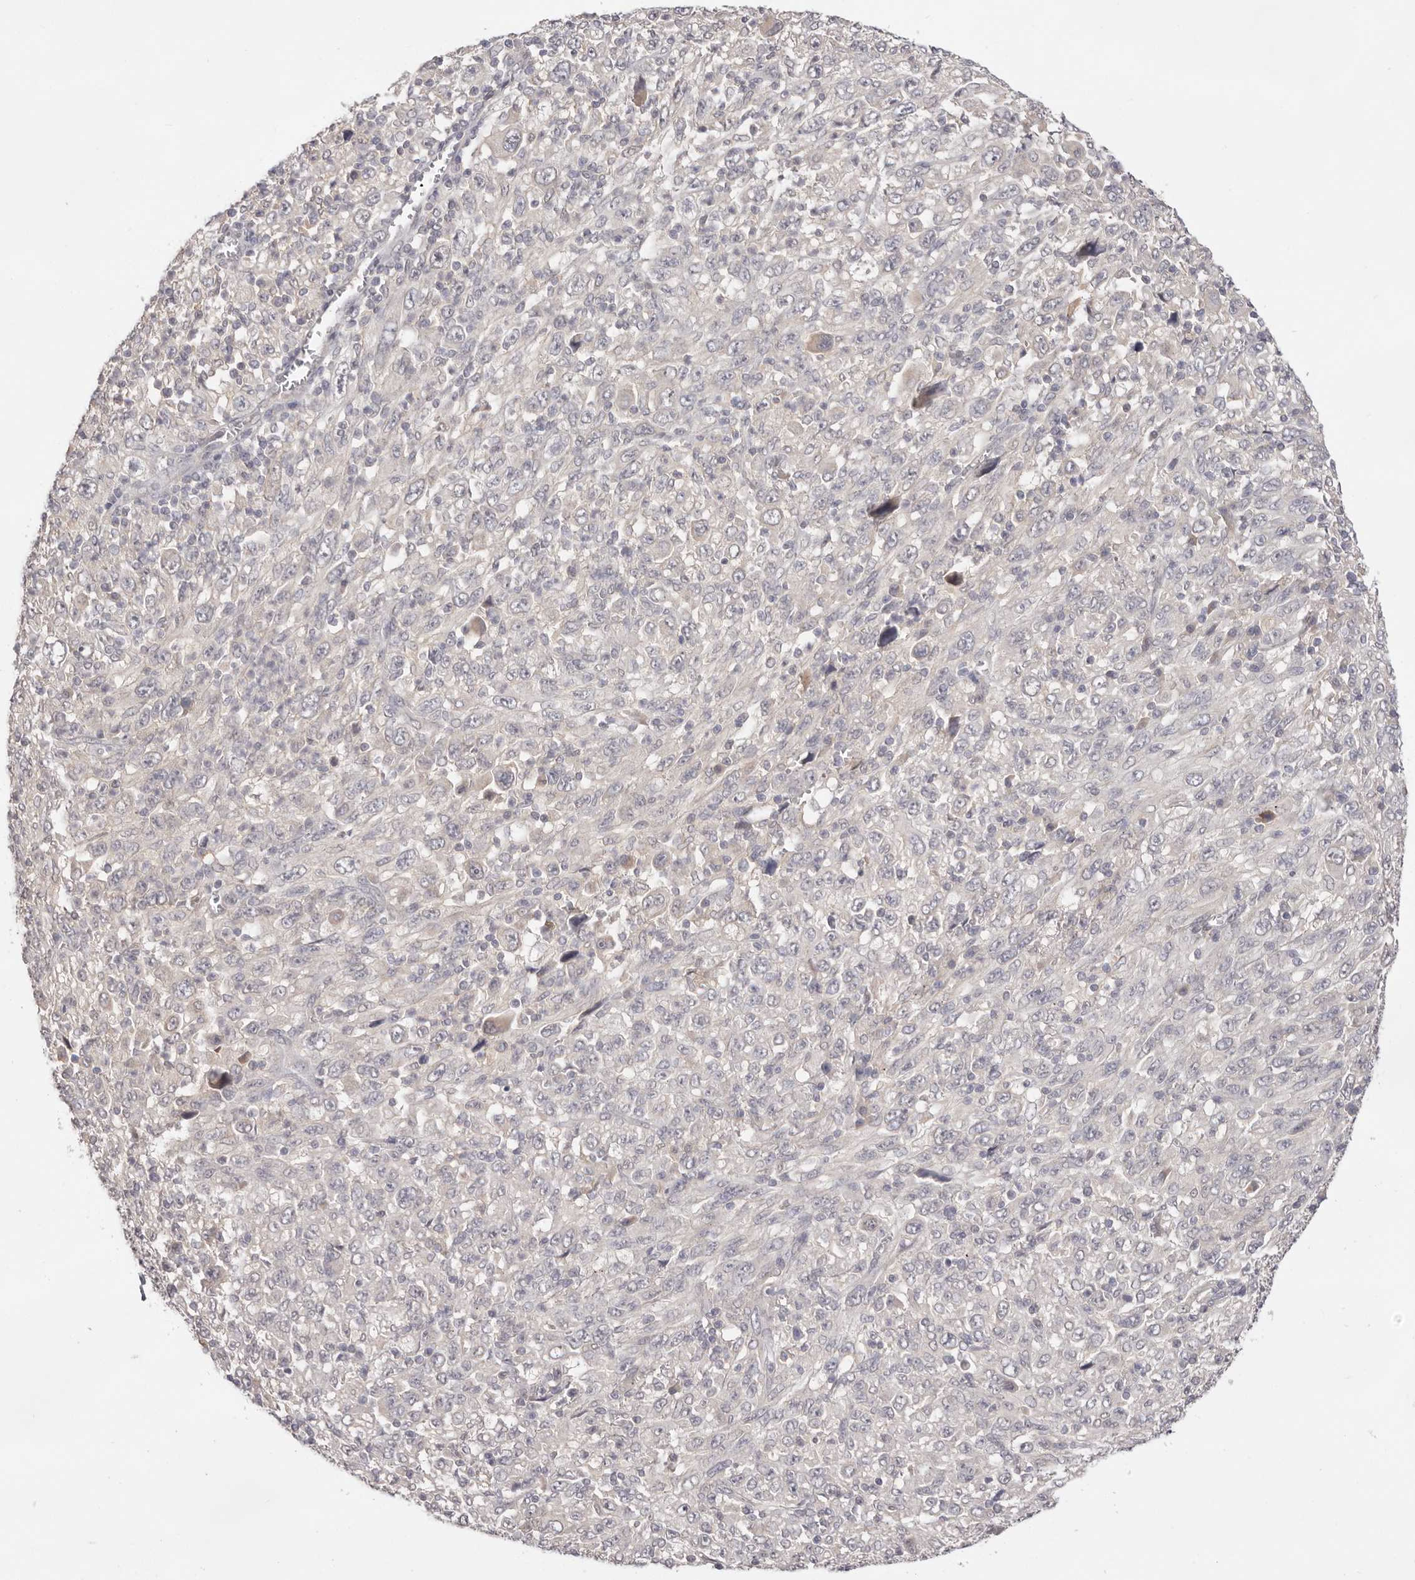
{"staining": {"intensity": "negative", "quantity": "none", "location": "none"}, "tissue": "melanoma", "cell_type": "Tumor cells", "image_type": "cancer", "snomed": [{"axis": "morphology", "description": "Malignant melanoma, Metastatic site"}, {"axis": "topography", "description": "Skin"}], "caption": "This micrograph is of melanoma stained with immunohistochemistry to label a protein in brown with the nuclei are counter-stained blue. There is no staining in tumor cells.", "gene": "DOP1A", "patient": {"sex": "female", "age": 56}}